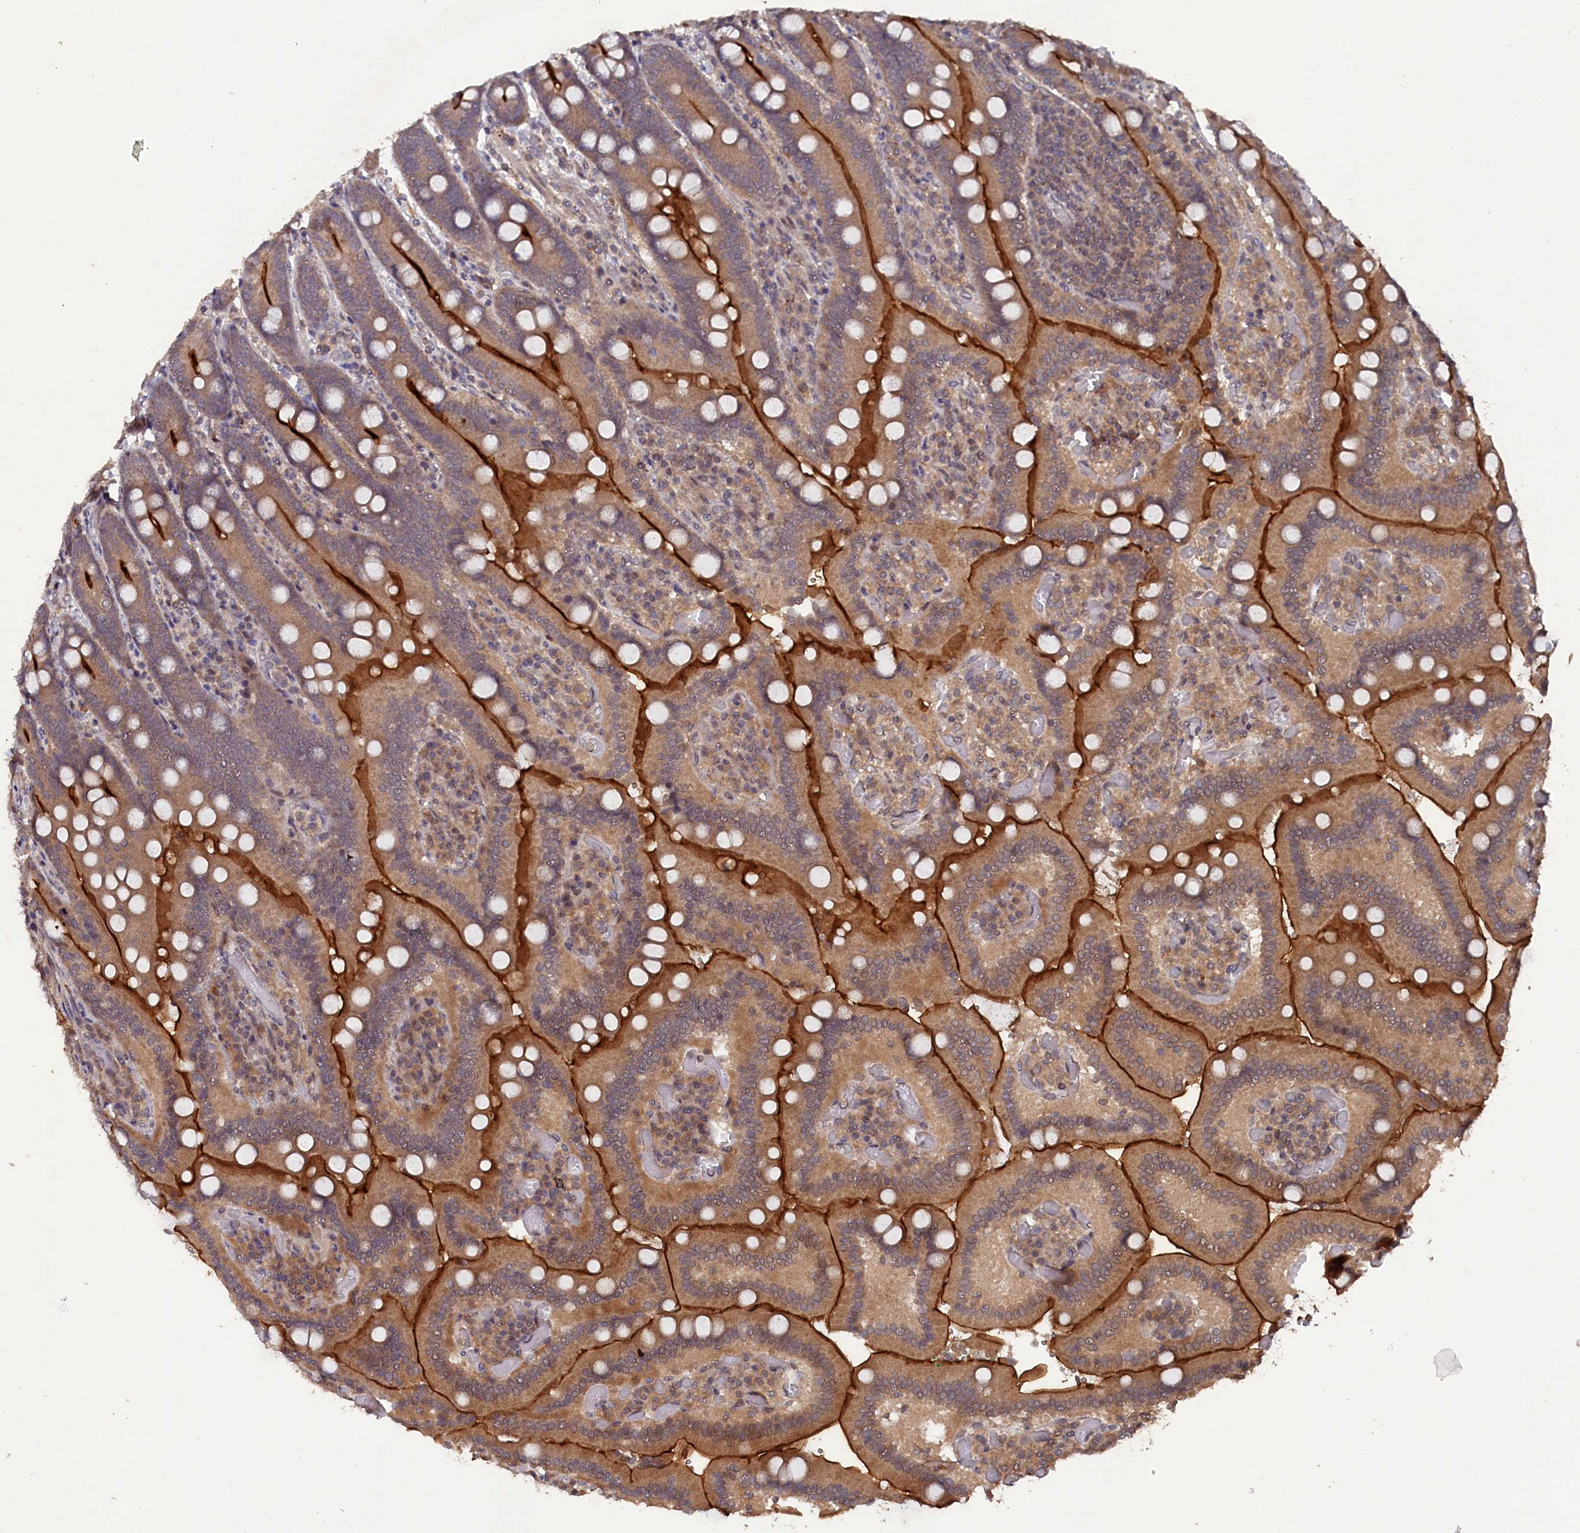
{"staining": {"intensity": "strong", "quantity": "25%-75%", "location": "cytoplasmic/membranous"}, "tissue": "duodenum", "cell_type": "Glandular cells", "image_type": "normal", "snomed": [{"axis": "morphology", "description": "Normal tissue, NOS"}, {"axis": "topography", "description": "Duodenum"}], "caption": "Strong cytoplasmic/membranous protein expression is identified in approximately 25%-75% of glandular cells in duodenum. Nuclei are stained in blue.", "gene": "TMC5", "patient": {"sex": "female", "age": 62}}